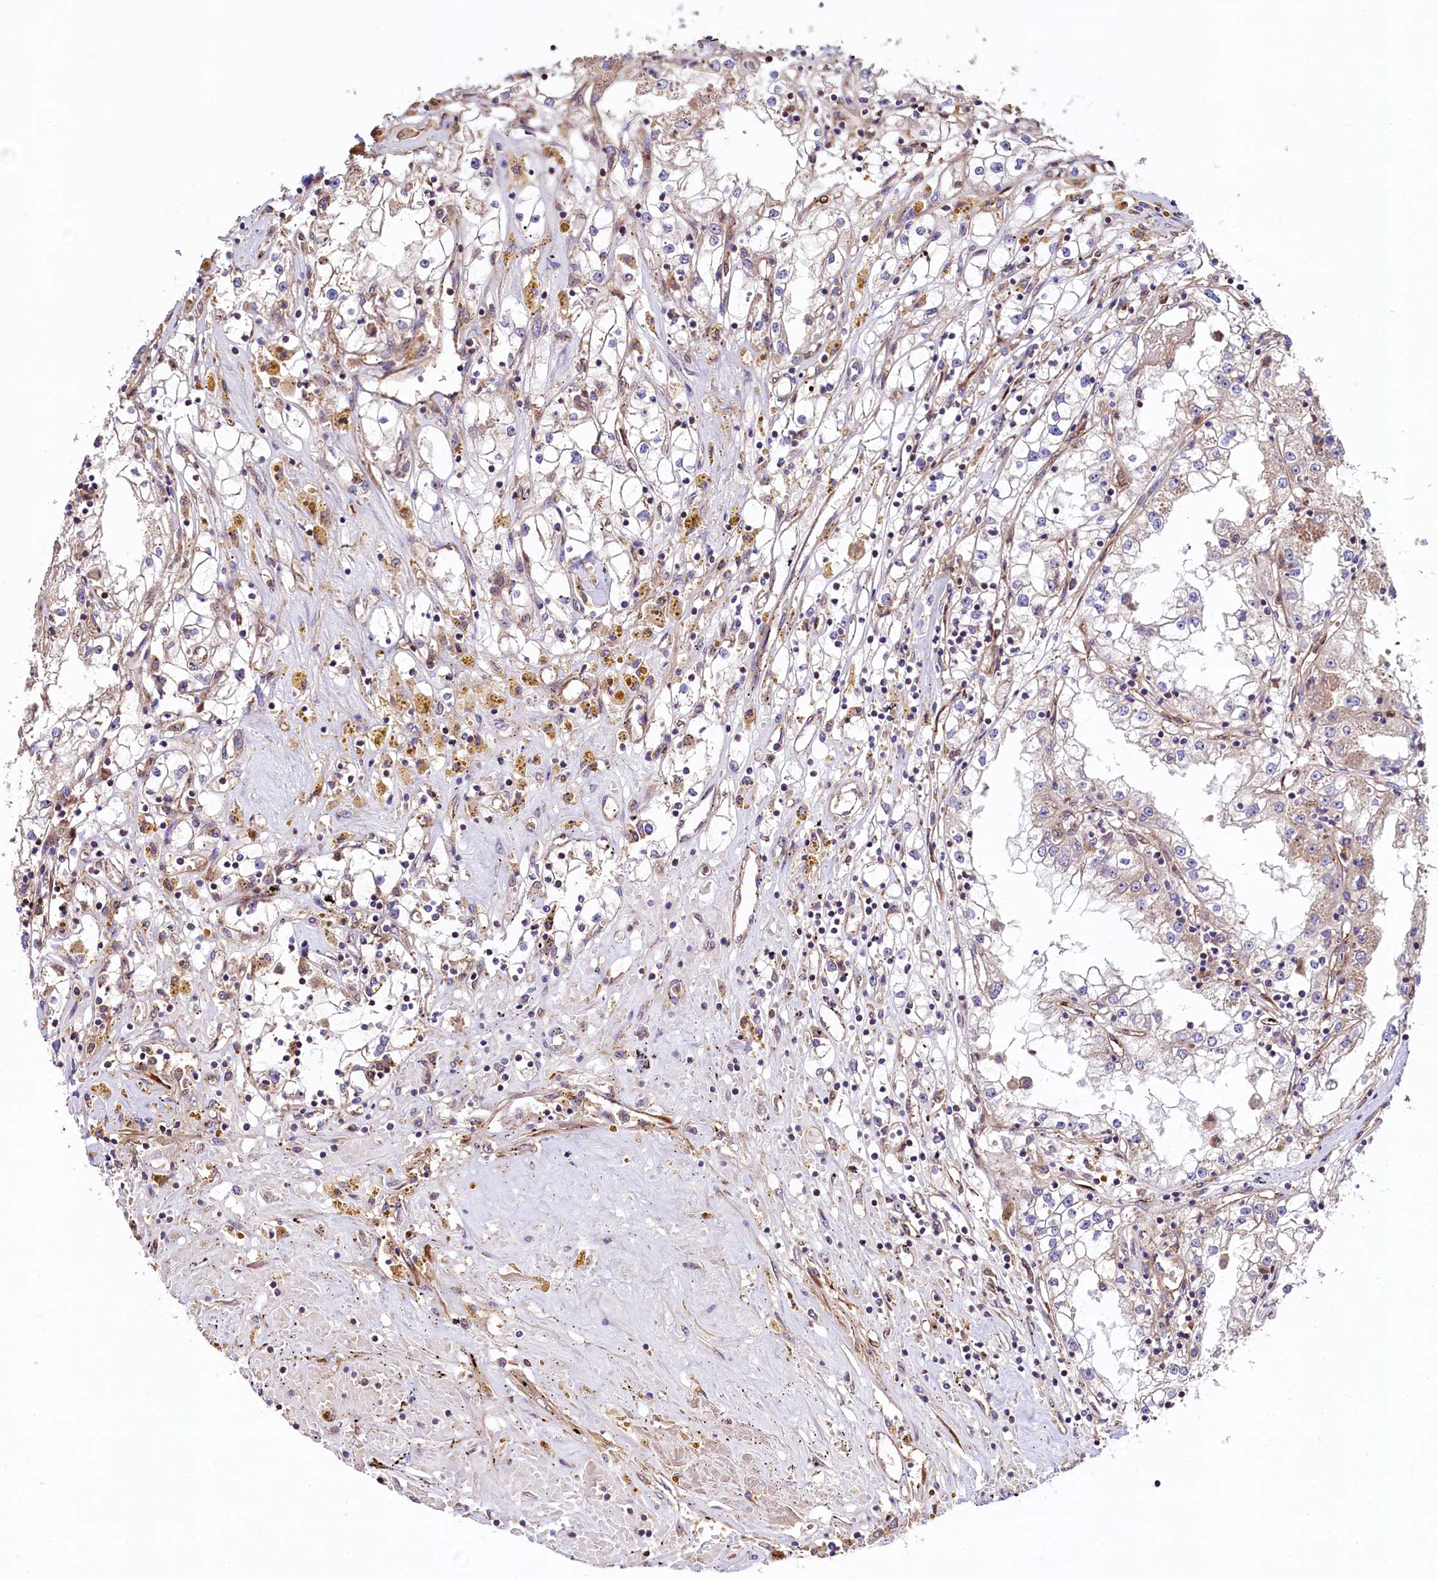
{"staining": {"intensity": "weak", "quantity": "25%-75%", "location": "cytoplasmic/membranous"}, "tissue": "renal cancer", "cell_type": "Tumor cells", "image_type": "cancer", "snomed": [{"axis": "morphology", "description": "Adenocarcinoma, NOS"}, {"axis": "topography", "description": "Kidney"}], "caption": "DAB immunohistochemical staining of human renal cancer (adenocarcinoma) reveals weak cytoplasmic/membranous protein staining in about 25%-75% of tumor cells.", "gene": "KLHDC4", "patient": {"sex": "male", "age": 56}}